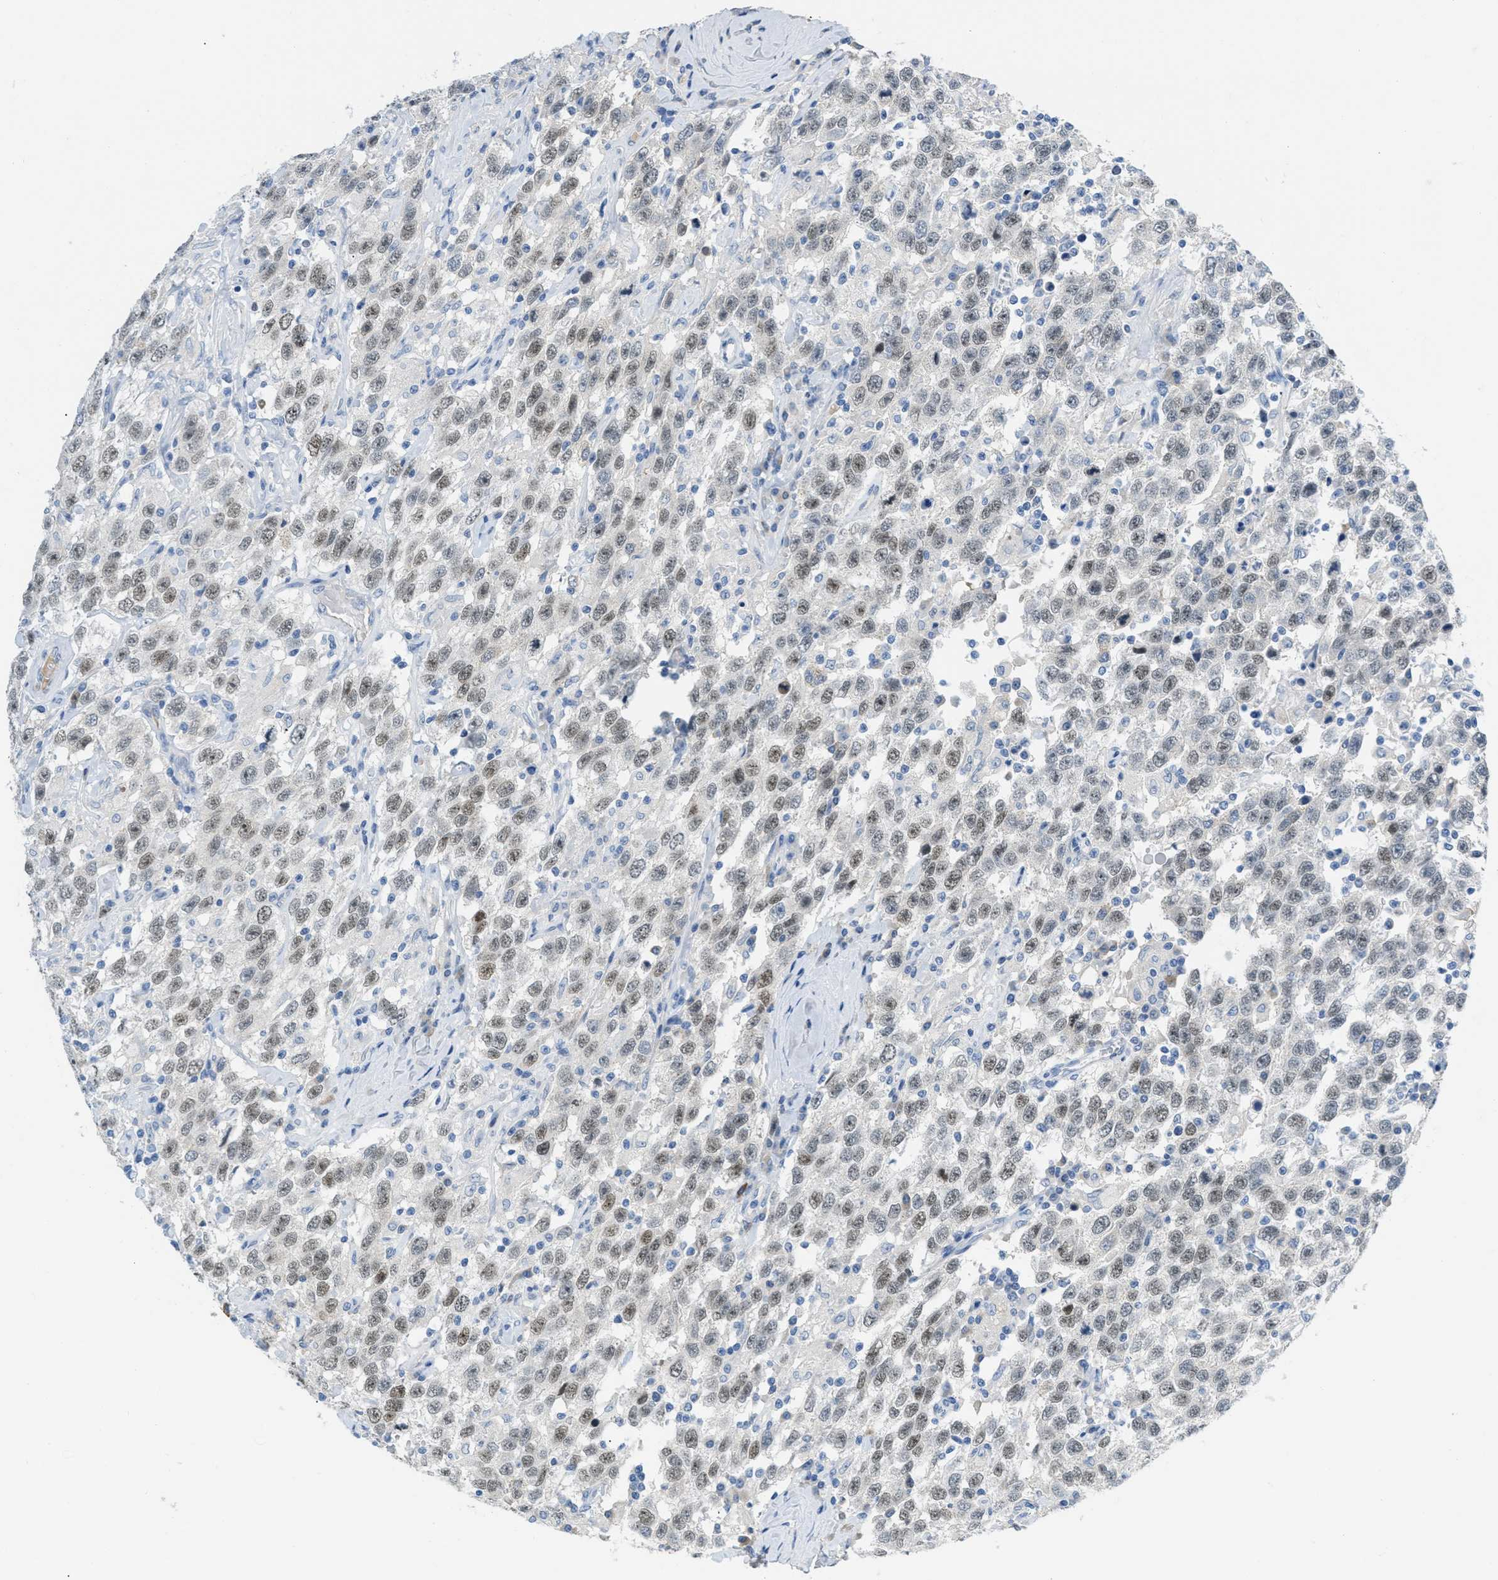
{"staining": {"intensity": "moderate", "quantity": "25%-75%", "location": "nuclear"}, "tissue": "testis cancer", "cell_type": "Tumor cells", "image_type": "cancer", "snomed": [{"axis": "morphology", "description": "Seminoma, NOS"}, {"axis": "topography", "description": "Testis"}], "caption": "Immunohistochemistry (IHC) of testis cancer (seminoma) displays medium levels of moderate nuclear expression in about 25%-75% of tumor cells.", "gene": "HSF2", "patient": {"sex": "male", "age": 41}}